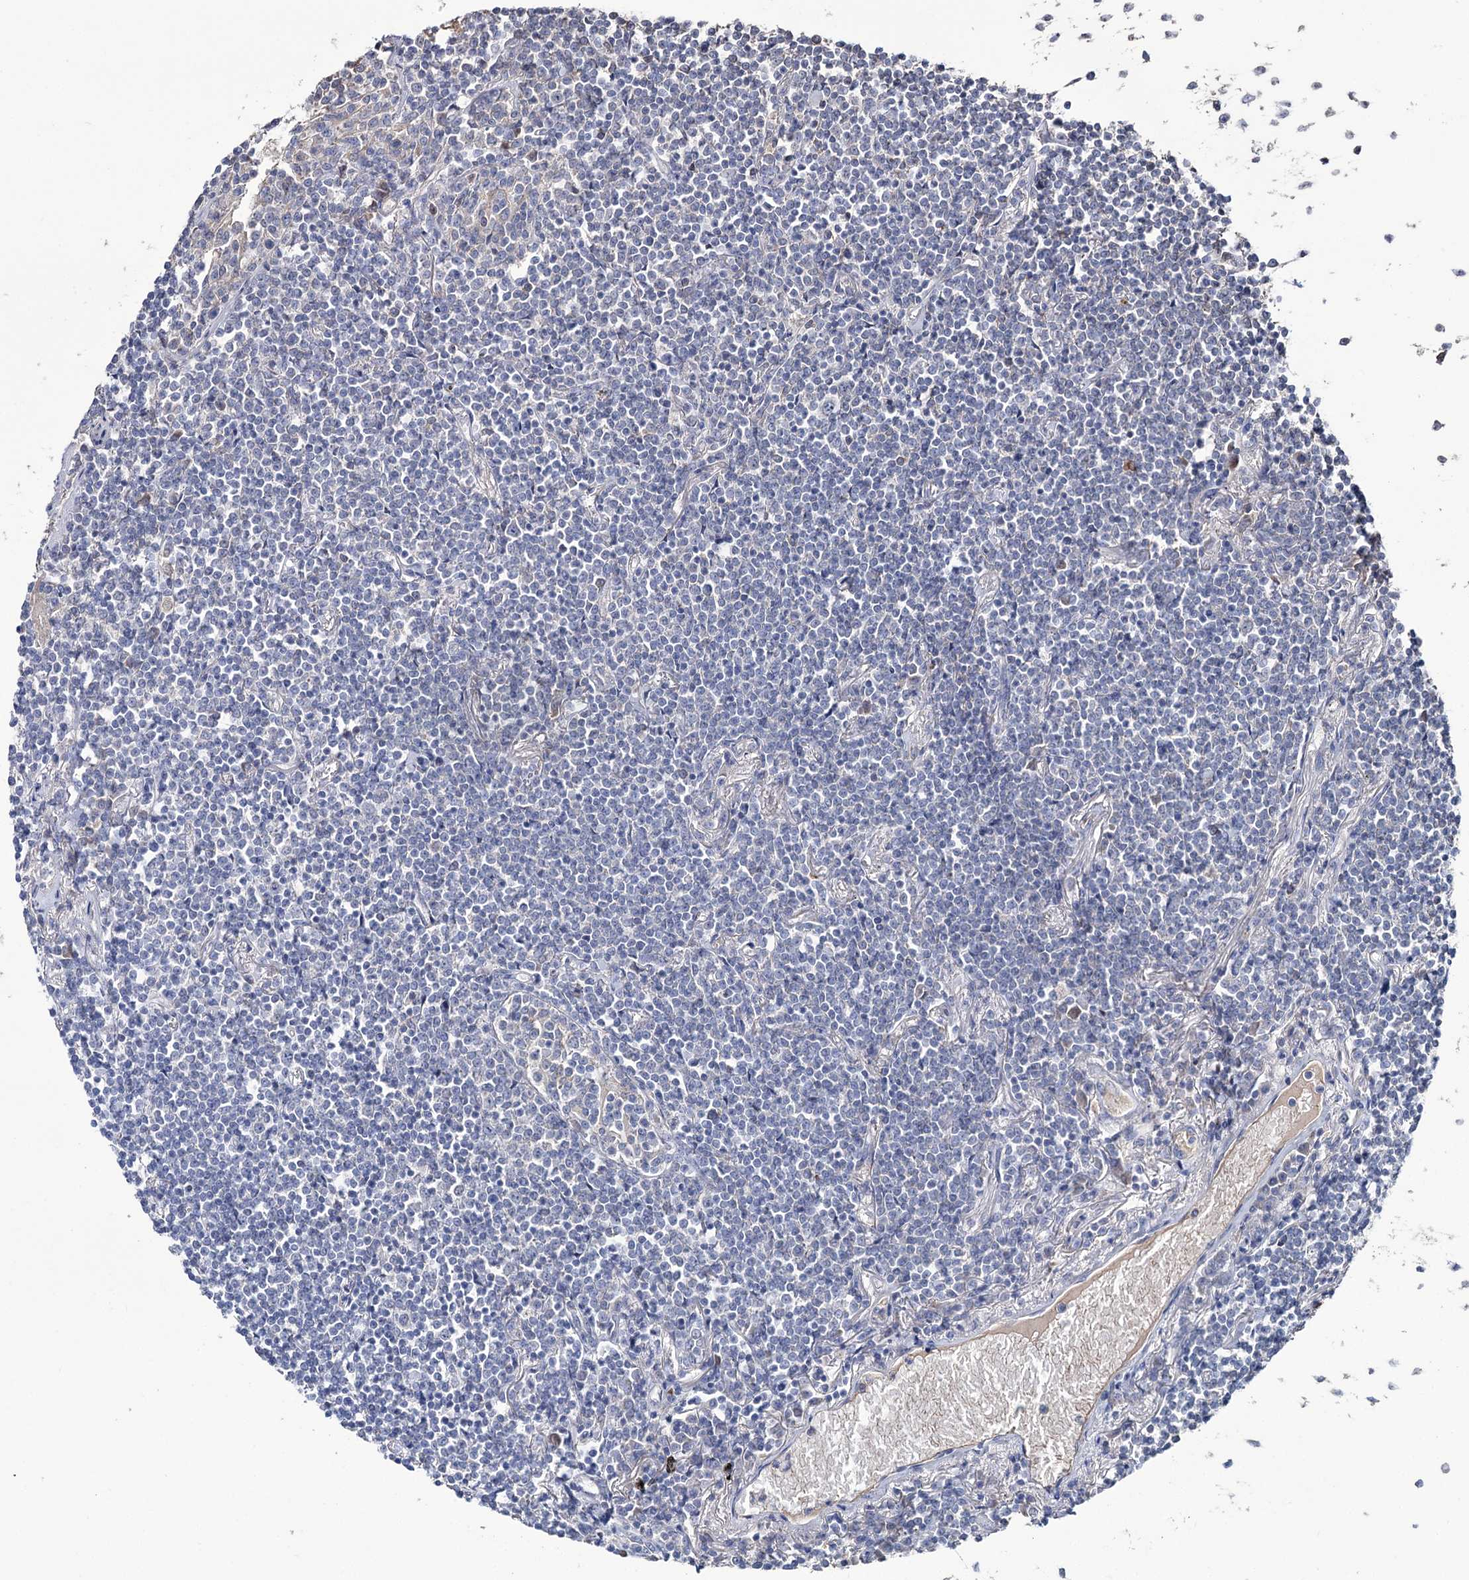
{"staining": {"intensity": "negative", "quantity": "none", "location": "none"}, "tissue": "lymphoma", "cell_type": "Tumor cells", "image_type": "cancer", "snomed": [{"axis": "morphology", "description": "Malignant lymphoma, non-Hodgkin's type, Low grade"}, {"axis": "topography", "description": "Lung"}], "caption": "This is an immunohistochemistry (IHC) micrograph of low-grade malignant lymphoma, non-Hodgkin's type. There is no expression in tumor cells.", "gene": "EPB41L5", "patient": {"sex": "female", "age": 71}}